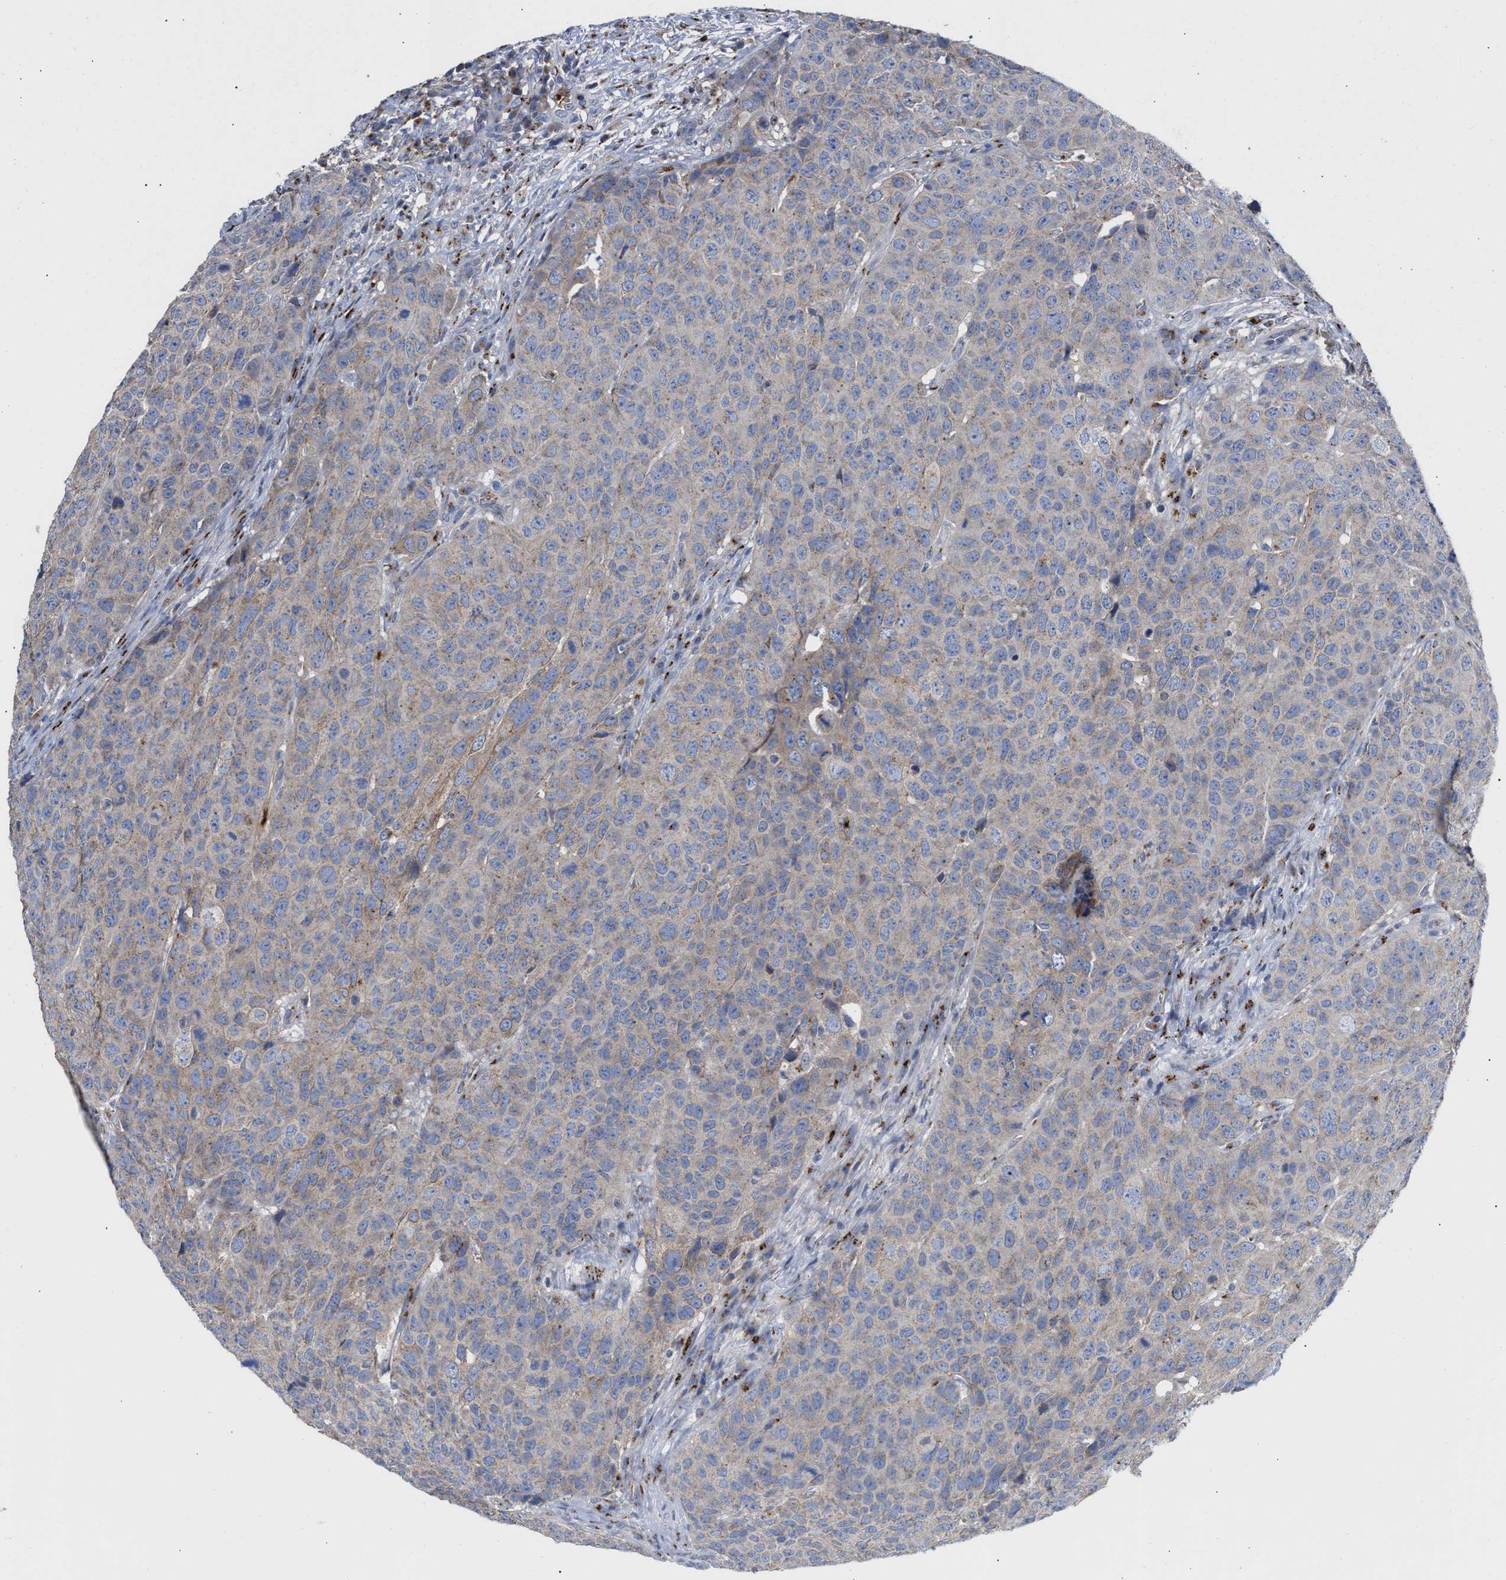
{"staining": {"intensity": "weak", "quantity": "<25%", "location": "cytoplasmic/membranous"}, "tissue": "head and neck cancer", "cell_type": "Tumor cells", "image_type": "cancer", "snomed": [{"axis": "morphology", "description": "Squamous cell carcinoma, NOS"}, {"axis": "topography", "description": "Head-Neck"}], "caption": "There is no significant staining in tumor cells of squamous cell carcinoma (head and neck).", "gene": "CCL2", "patient": {"sex": "male", "age": 66}}